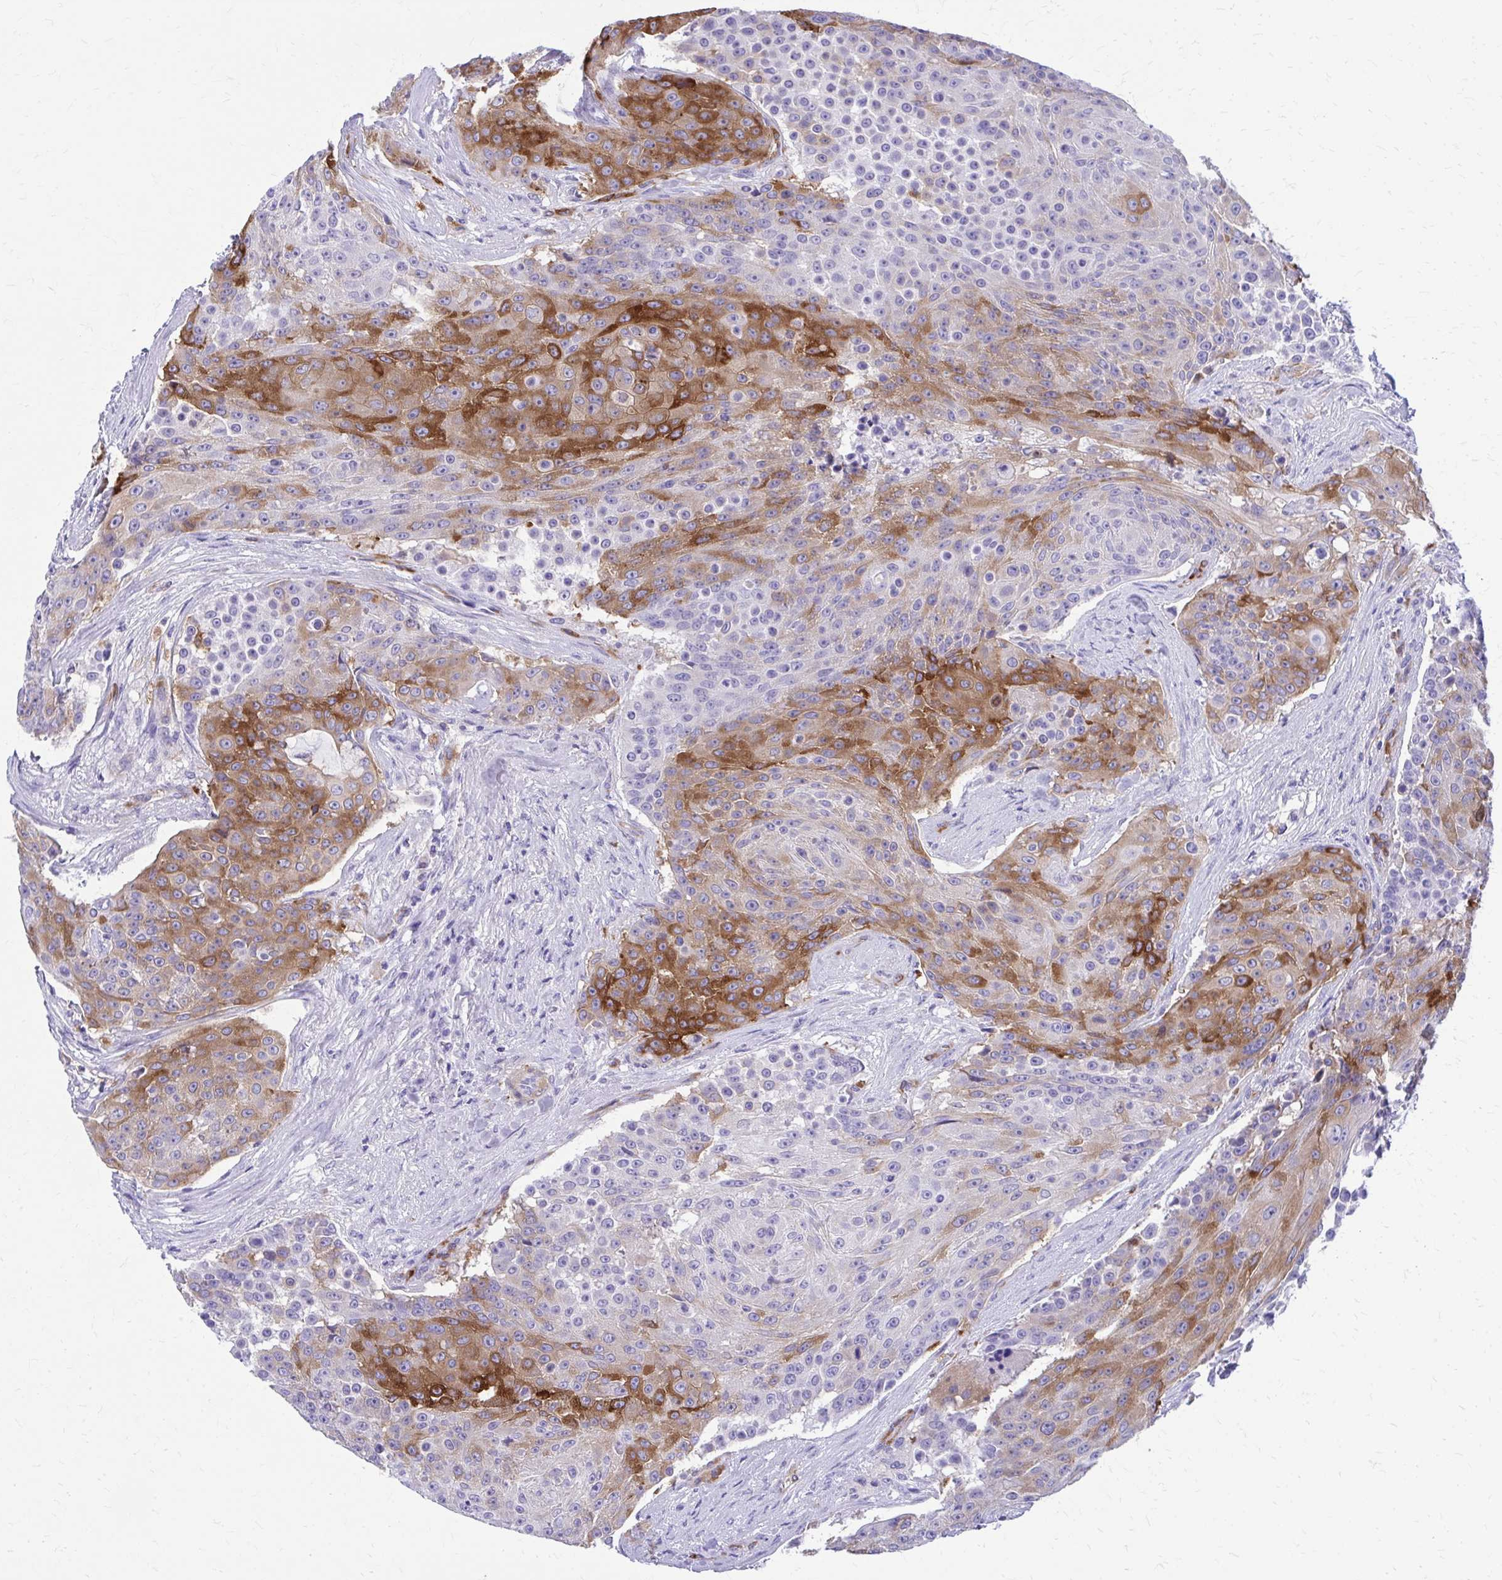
{"staining": {"intensity": "strong", "quantity": "25%-75%", "location": "cytoplasmic/membranous"}, "tissue": "urothelial cancer", "cell_type": "Tumor cells", "image_type": "cancer", "snomed": [{"axis": "morphology", "description": "Urothelial carcinoma, High grade"}, {"axis": "topography", "description": "Urinary bladder"}], "caption": "A photomicrograph of human high-grade urothelial carcinoma stained for a protein displays strong cytoplasmic/membranous brown staining in tumor cells.", "gene": "EPB41L1", "patient": {"sex": "female", "age": 63}}